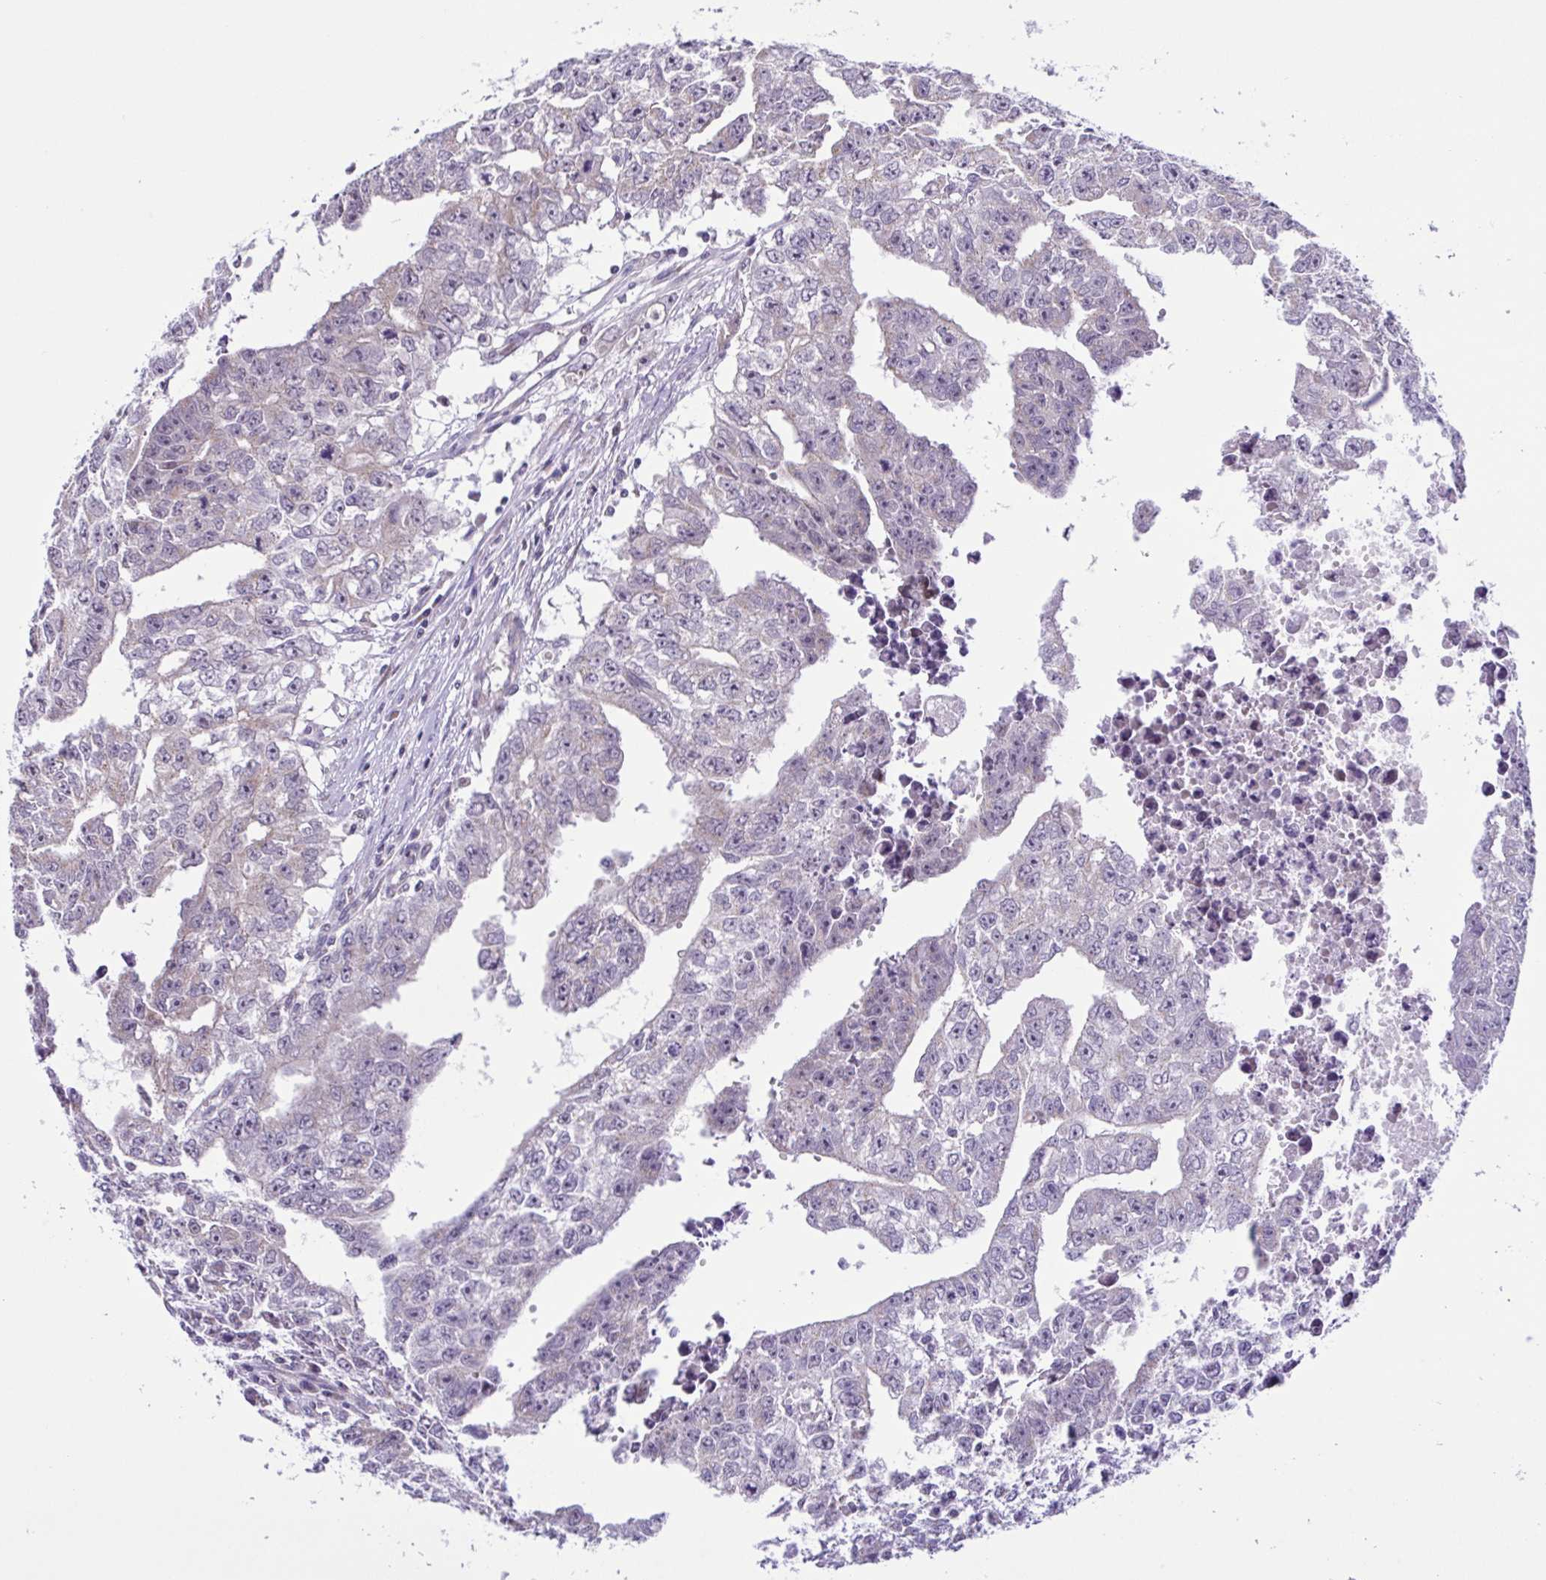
{"staining": {"intensity": "negative", "quantity": "none", "location": "none"}, "tissue": "testis cancer", "cell_type": "Tumor cells", "image_type": "cancer", "snomed": [{"axis": "morphology", "description": "Carcinoma, Embryonal, NOS"}, {"axis": "morphology", "description": "Teratoma, malignant, NOS"}, {"axis": "topography", "description": "Testis"}], "caption": "Immunohistochemistry (IHC) of testis cancer exhibits no staining in tumor cells.", "gene": "TGM3", "patient": {"sex": "male", "age": 24}}